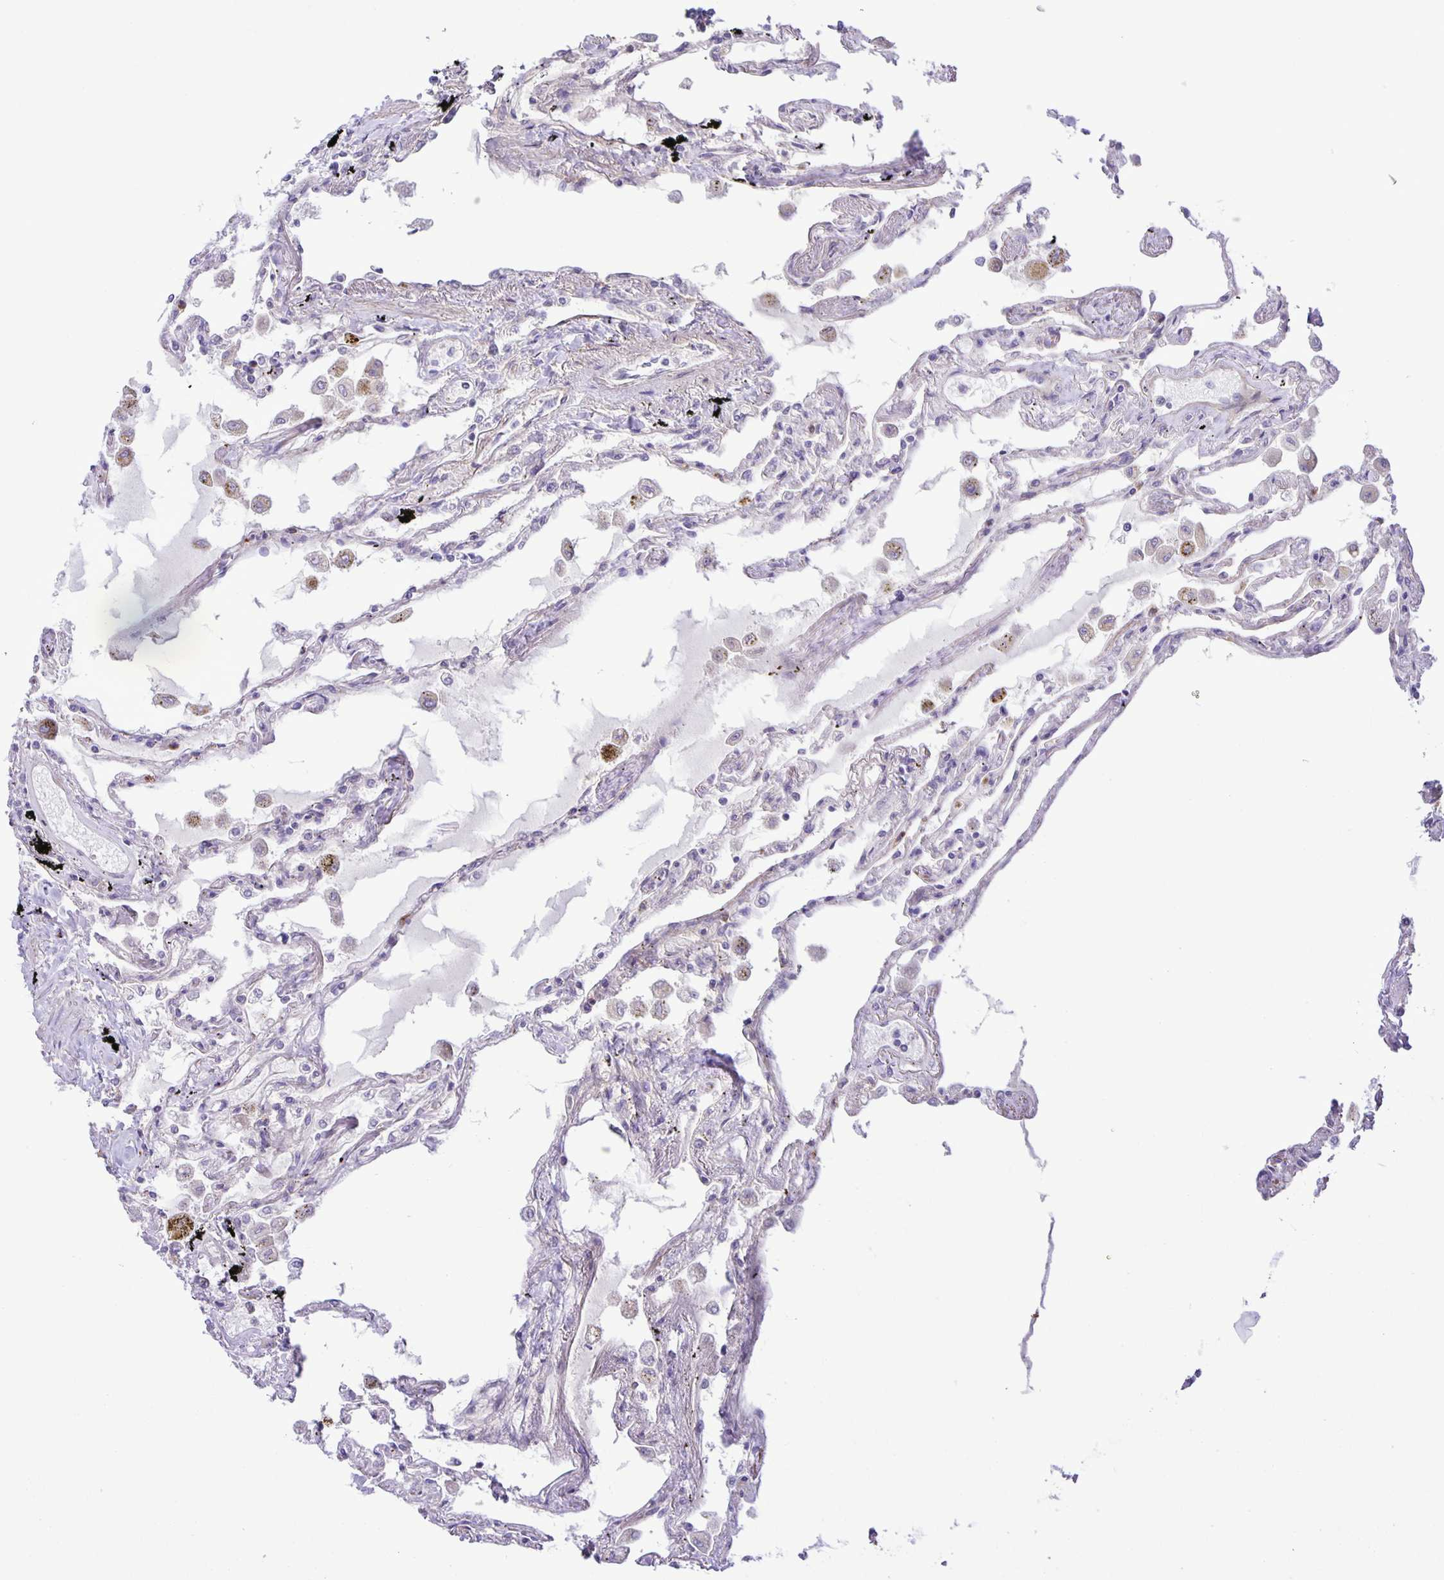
{"staining": {"intensity": "negative", "quantity": "none", "location": "none"}, "tissue": "lung", "cell_type": "Alveolar cells", "image_type": "normal", "snomed": [{"axis": "morphology", "description": "Normal tissue, NOS"}, {"axis": "morphology", "description": "Adenocarcinoma, NOS"}, {"axis": "topography", "description": "Cartilage tissue"}, {"axis": "topography", "description": "Lung"}], "caption": "The image shows no staining of alveolar cells in unremarkable lung.", "gene": "ADCK1", "patient": {"sex": "female", "age": 67}}